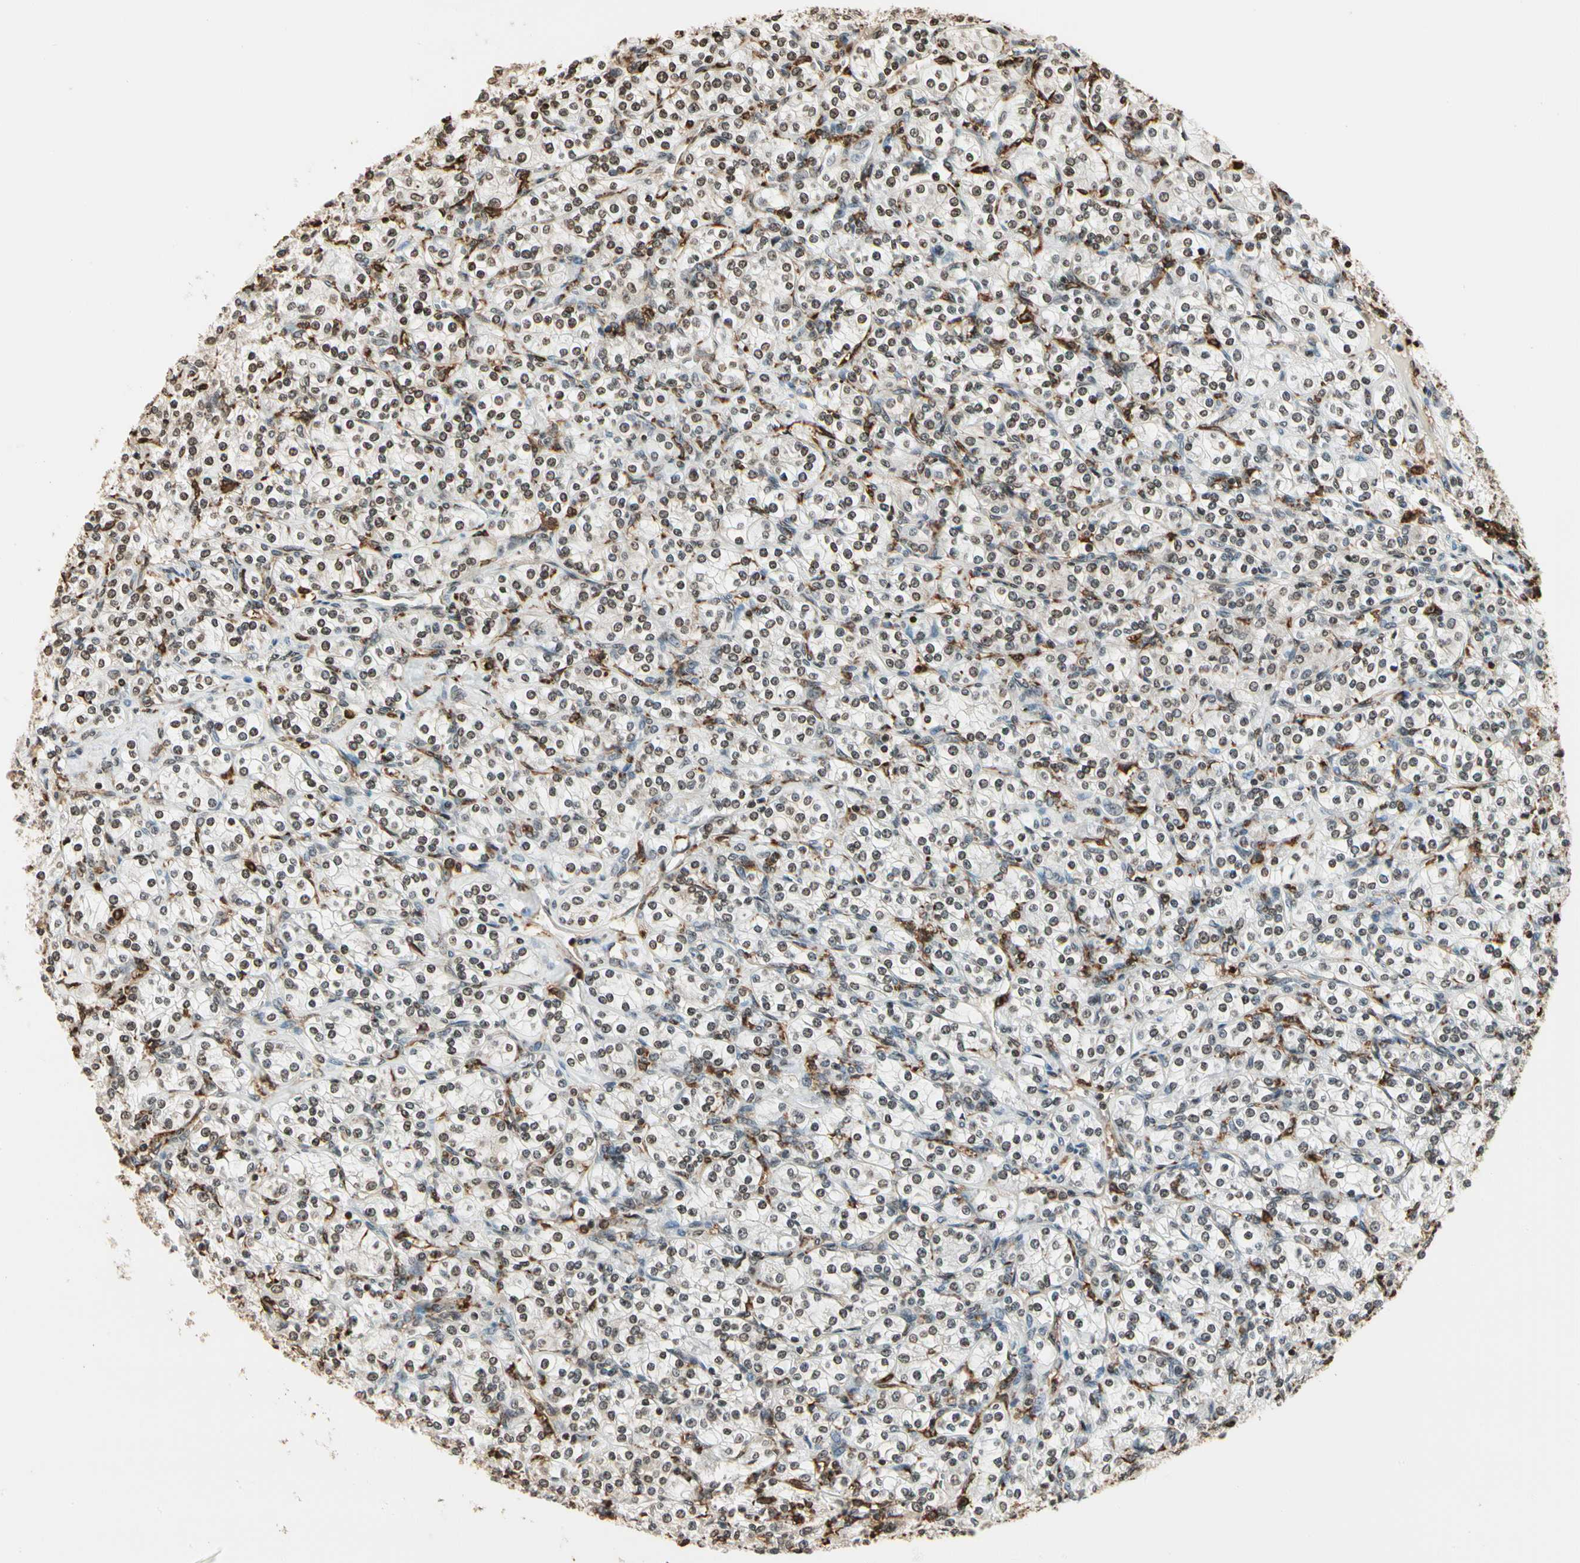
{"staining": {"intensity": "weak", "quantity": ">75%", "location": "nuclear"}, "tissue": "renal cancer", "cell_type": "Tumor cells", "image_type": "cancer", "snomed": [{"axis": "morphology", "description": "Adenocarcinoma, NOS"}, {"axis": "topography", "description": "Kidney"}], "caption": "High-power microscopy captured an immunohistochemistry image of adenocarcinoma (renal), revealing weak nuclear positivity in approximately >75% of tumor cells. (DAB = brown stain, brightfield microscopy at high magnification).", "gene": "FER", "patient": {"sex": "male", "age": 77}}